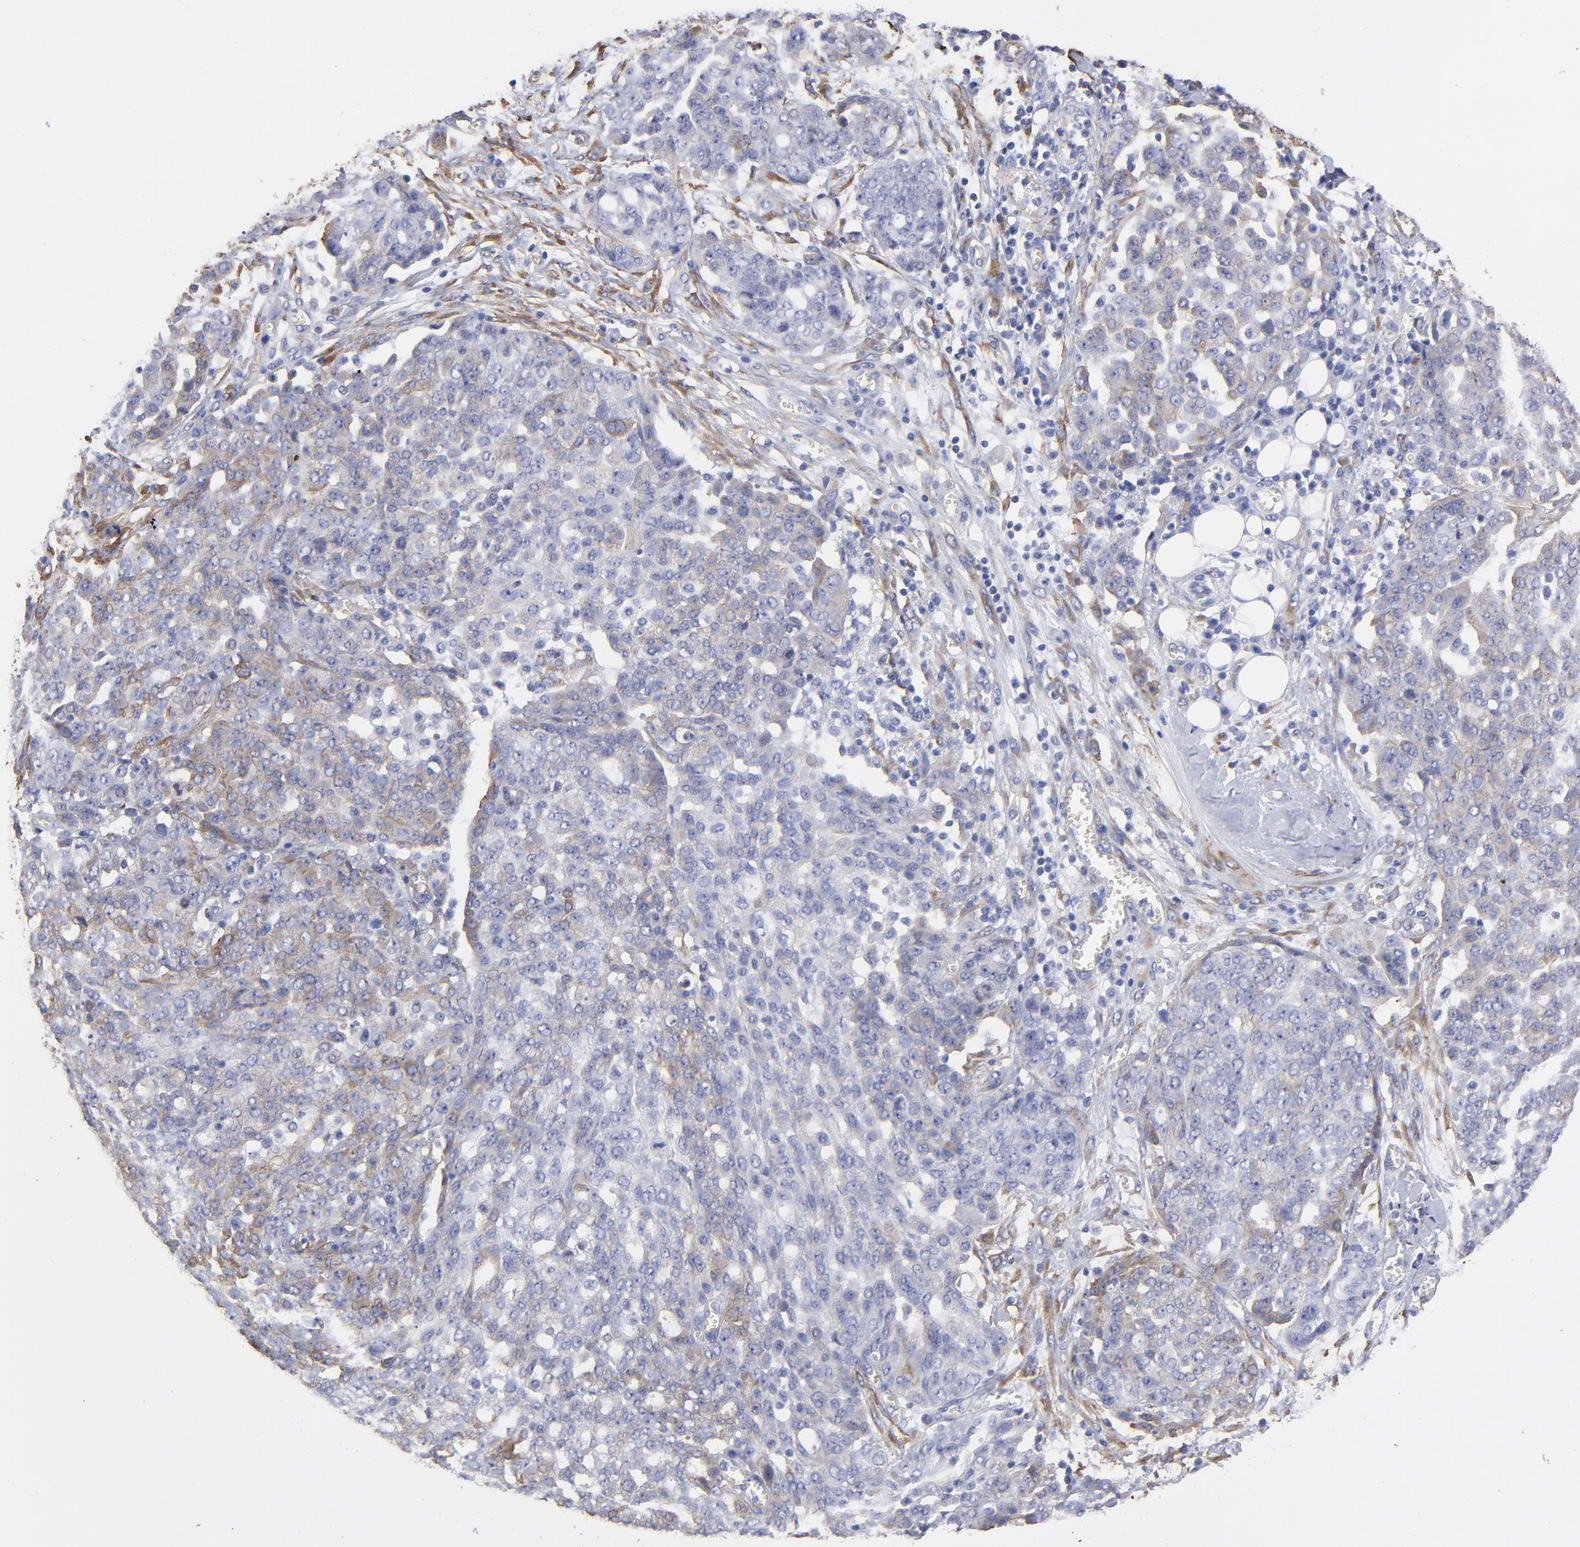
{"staining": {"intensity": "weak", "quantity": "<25%", "location": "cytoplasmic/membranous"}, "tissue": "ovarian cancer", "cell_type": "Tumor cells", "image_type": "cancer", "snomed": [{"axis": "morphology", "description": "Cystadenocarcinoma, serous, NOS"}, {"axis": "topography", "description": "Soft tissue"}, {"axis": "topography", "description": "Ovary"}], "caption": "A photomicrograph of ovarian serous cystadenocarcinoma stained for a protein reveals no brown staining in tumor cells.", "gene": "CILP", "patient": {"sex": "female", "age": 57}}